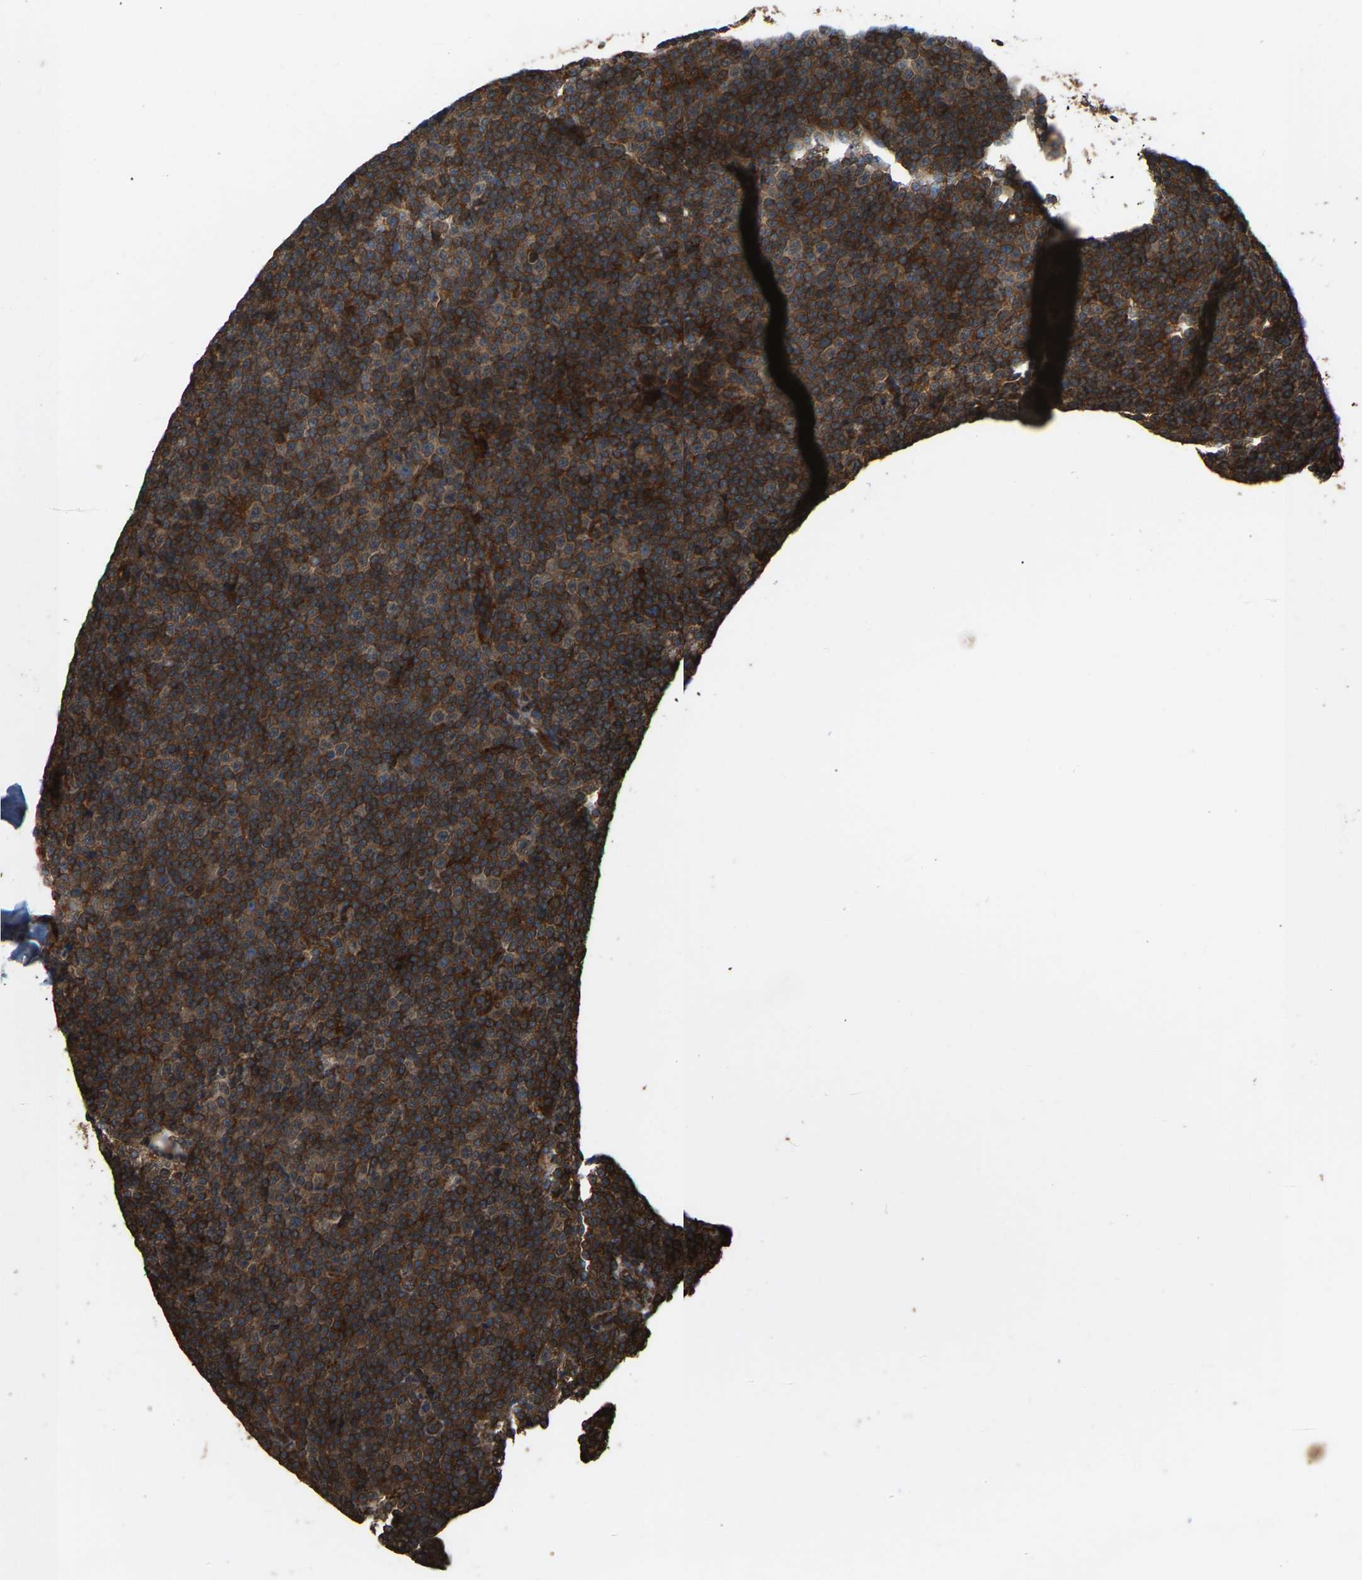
{"staining": {"intensity": "moderate", "quantity": ">75%", "location": "cytoplasmic/membranous"}, "tissue": "lymphoma", "cell_type": "Tumor cells", "image_type": "cancer", "snomed": [{"axis": "morphology", "description": "Malignant lymphoma, non-Hodgkin's type, Low grade"}, {"axis": "topography", "description": "Lymph node"}], "caption": "Moderate cytoplasmic/membranous expression is identified in about >75% of tumor cells in malignant lymphoma, non-Hodgkin's type (low-grade).", "gene": "SAMD9L", "patient": {"sex": "female", "age": 67}}